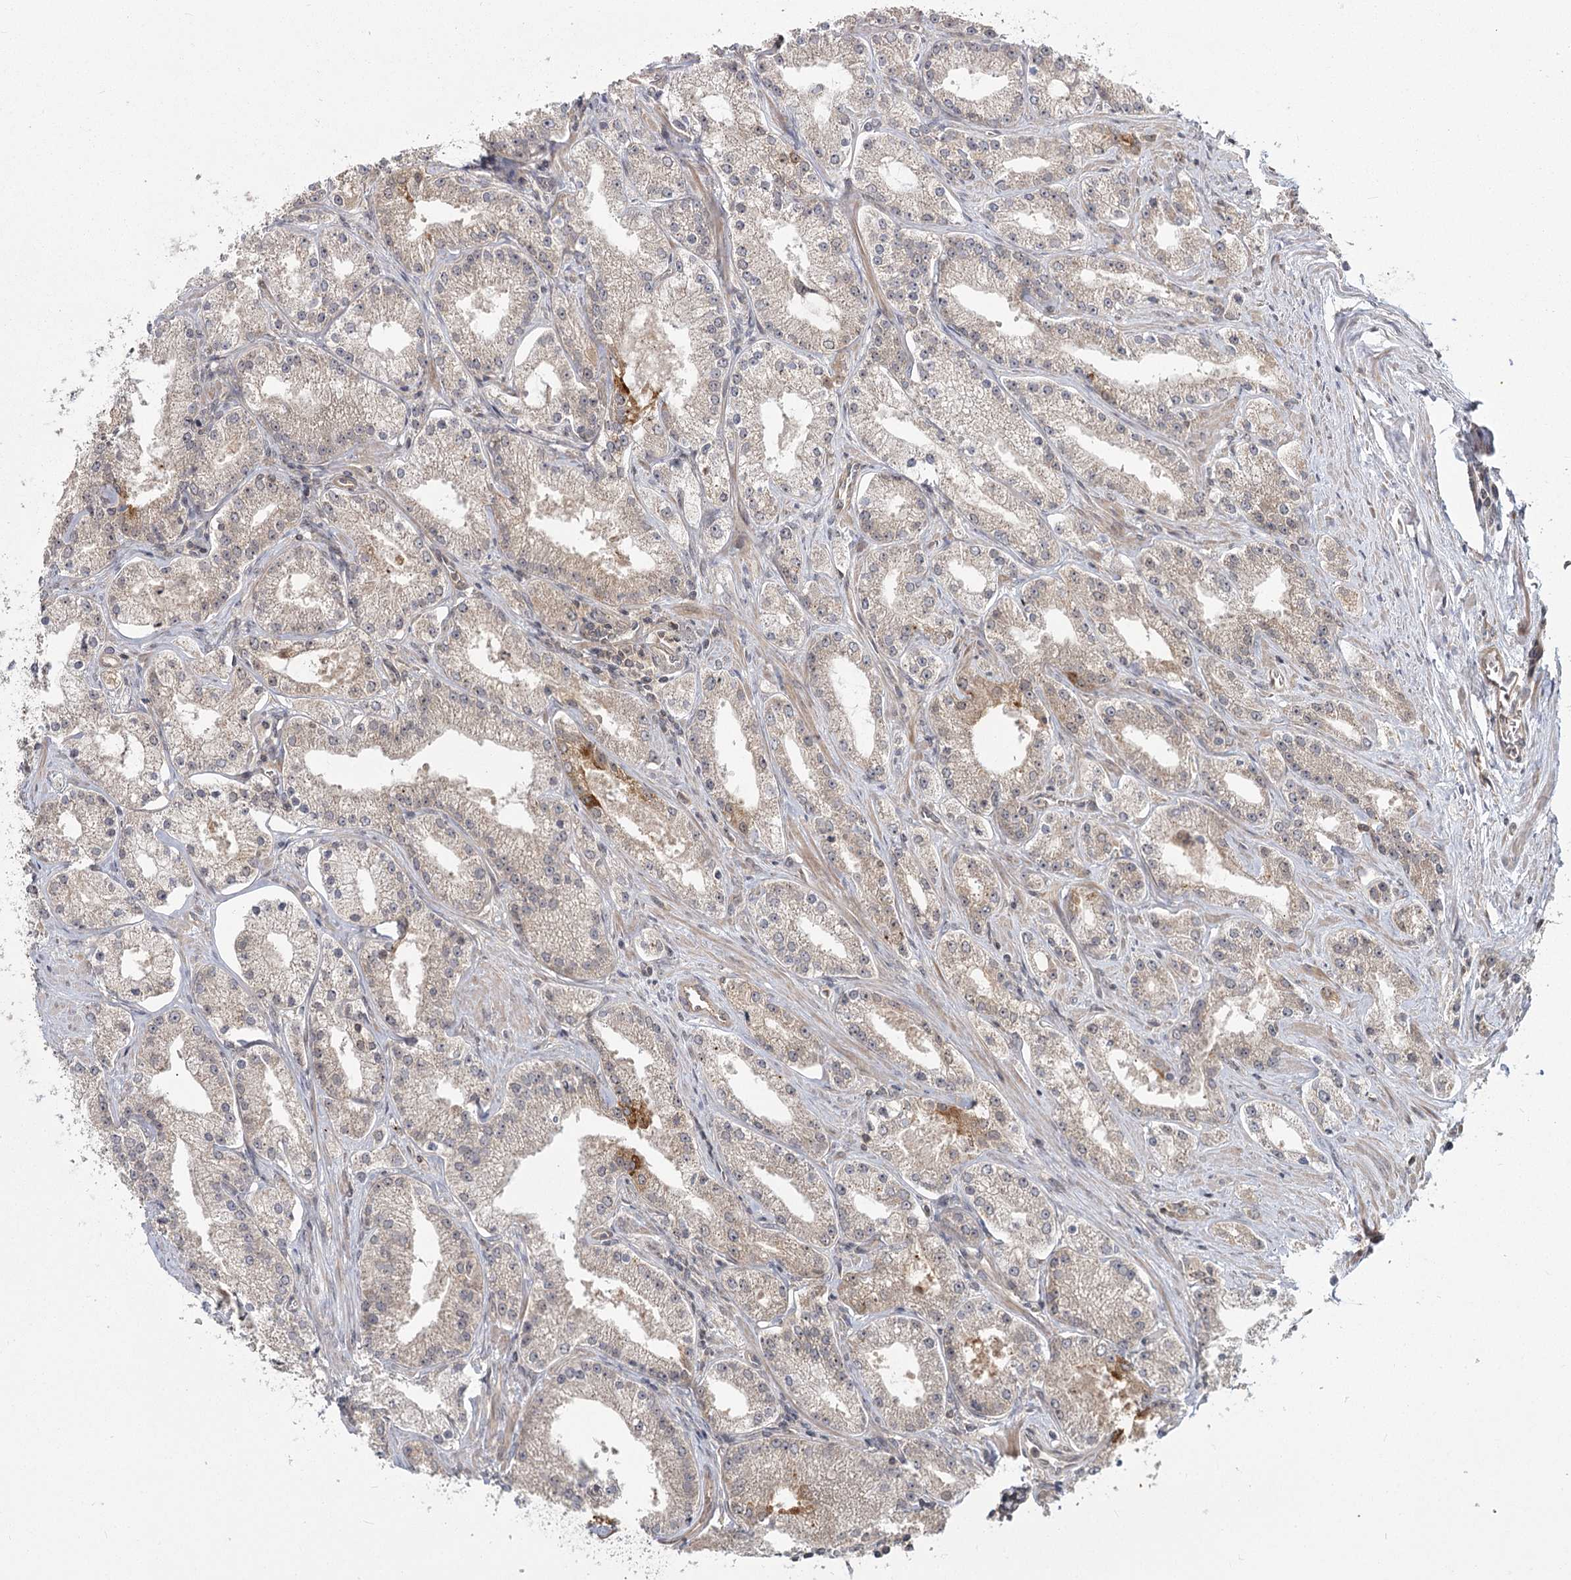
{"staining": {"intensity": "moderate", "quantity": "<25%", "location": "cytoplasmic/membranous"}, "tissue": "prostate cancer", "cell_type": "Tumor cells", "image_type": "cancer", "snomed": [{"axis": "morphology", "description": "Adenocarcinoma, Low grade"}, {"axis": "topography", "description": "Prostate"}], "caption": "Prostate cancer was stained to show a protein in brown. There is low levels of moderate cytoplasmic/membranous positivity in about <25% of tumor cells.", "gene": "R3HDM2", "patient": {"sex": "male", "age": 69}}